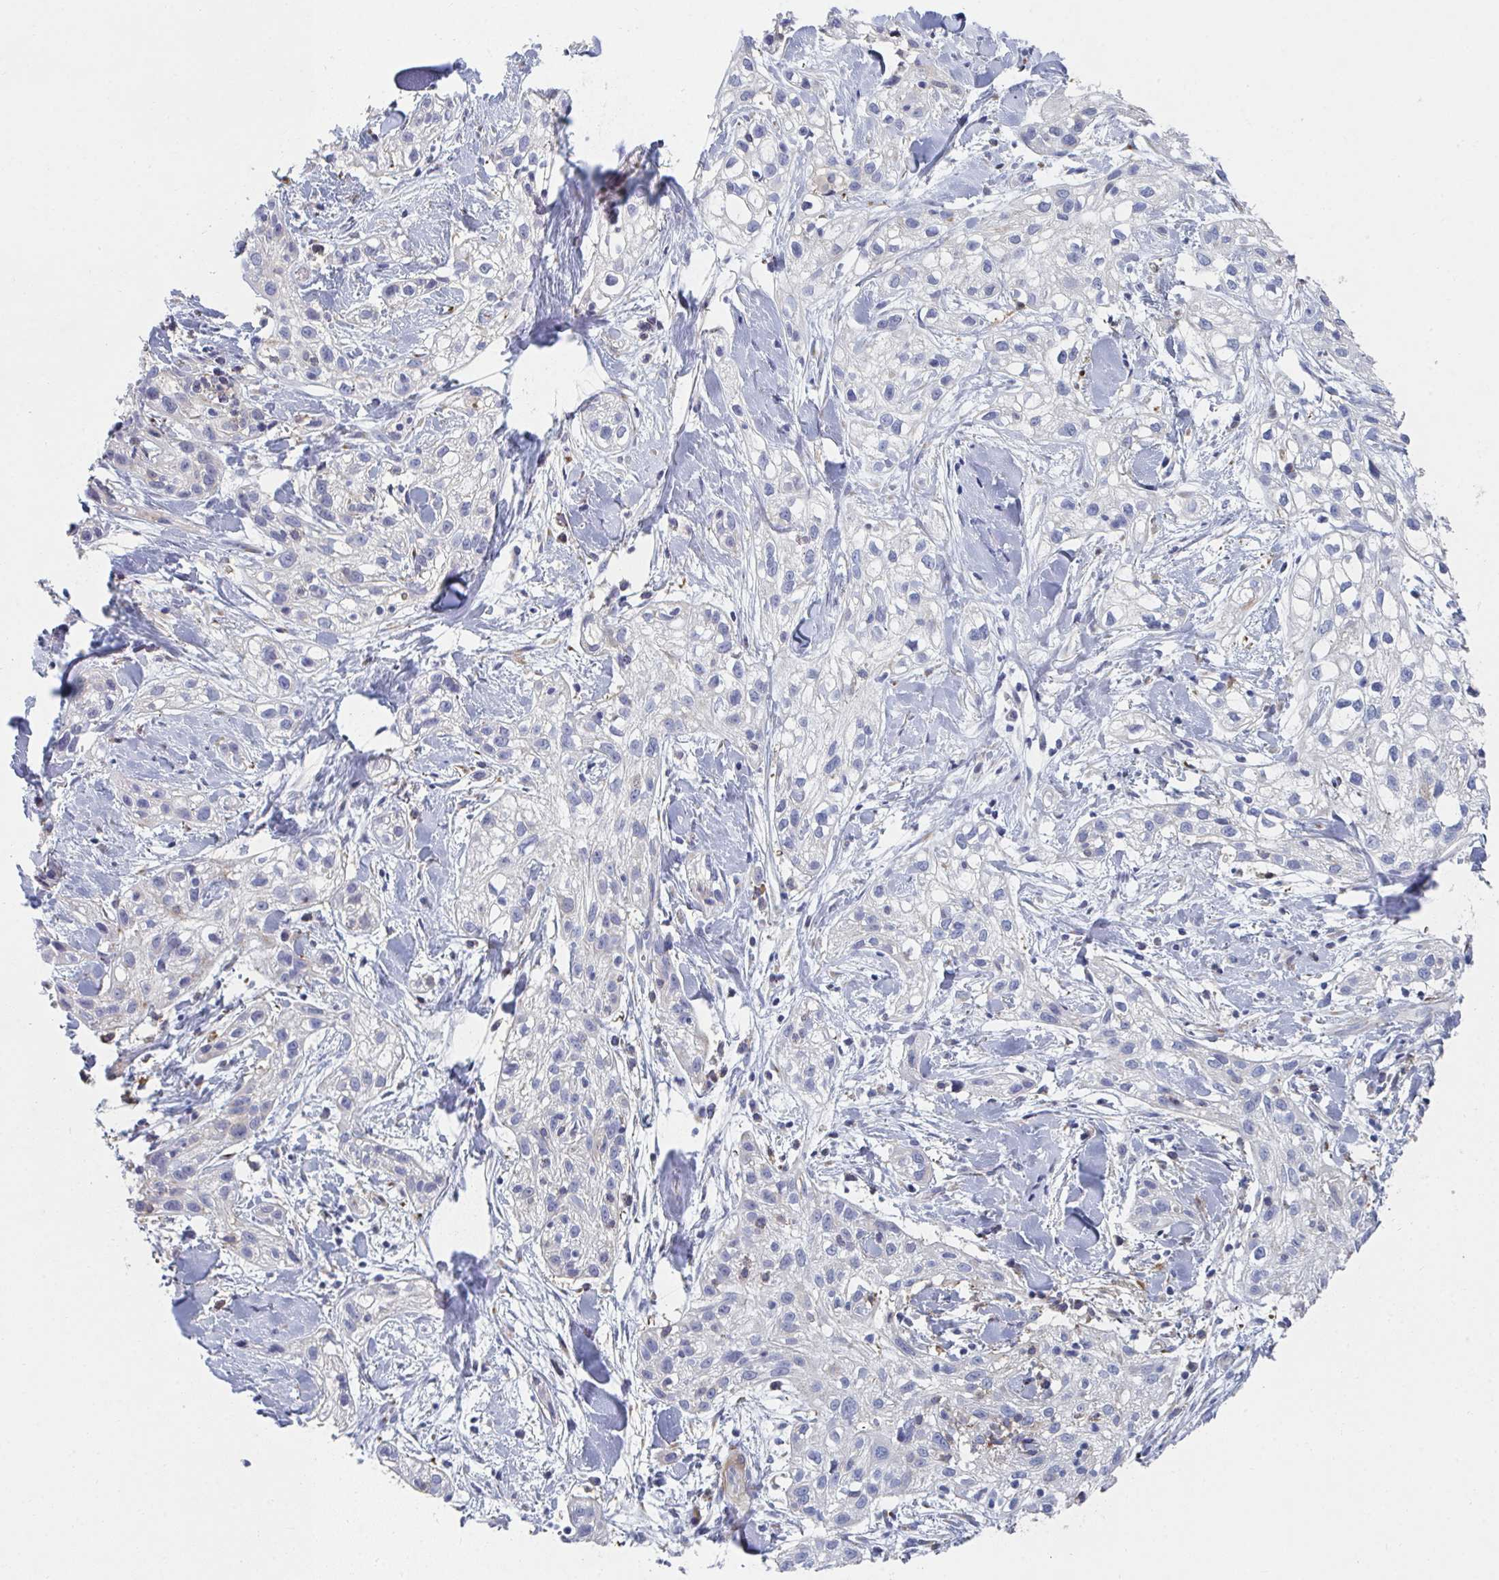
{"staining": {"intensity": "negative", "quantity": "none", "location": "none"}, "tissue": "skin cancer", "cell_type": "Tumor cells", "image_type": "cancer", "snomed": [{"axis": "morphology", "description": "Squamous cell carcinoma, NOS"}, {"axis": "topography", "description": "Skin"}], "caption": "This is an immunohistochemistry micrograph of skin cancer (squamous cell carcinoma). There is no positivity in tumor cells.", "gene": "PSMG1", "patient": {"sex": "male", "age": 82}}